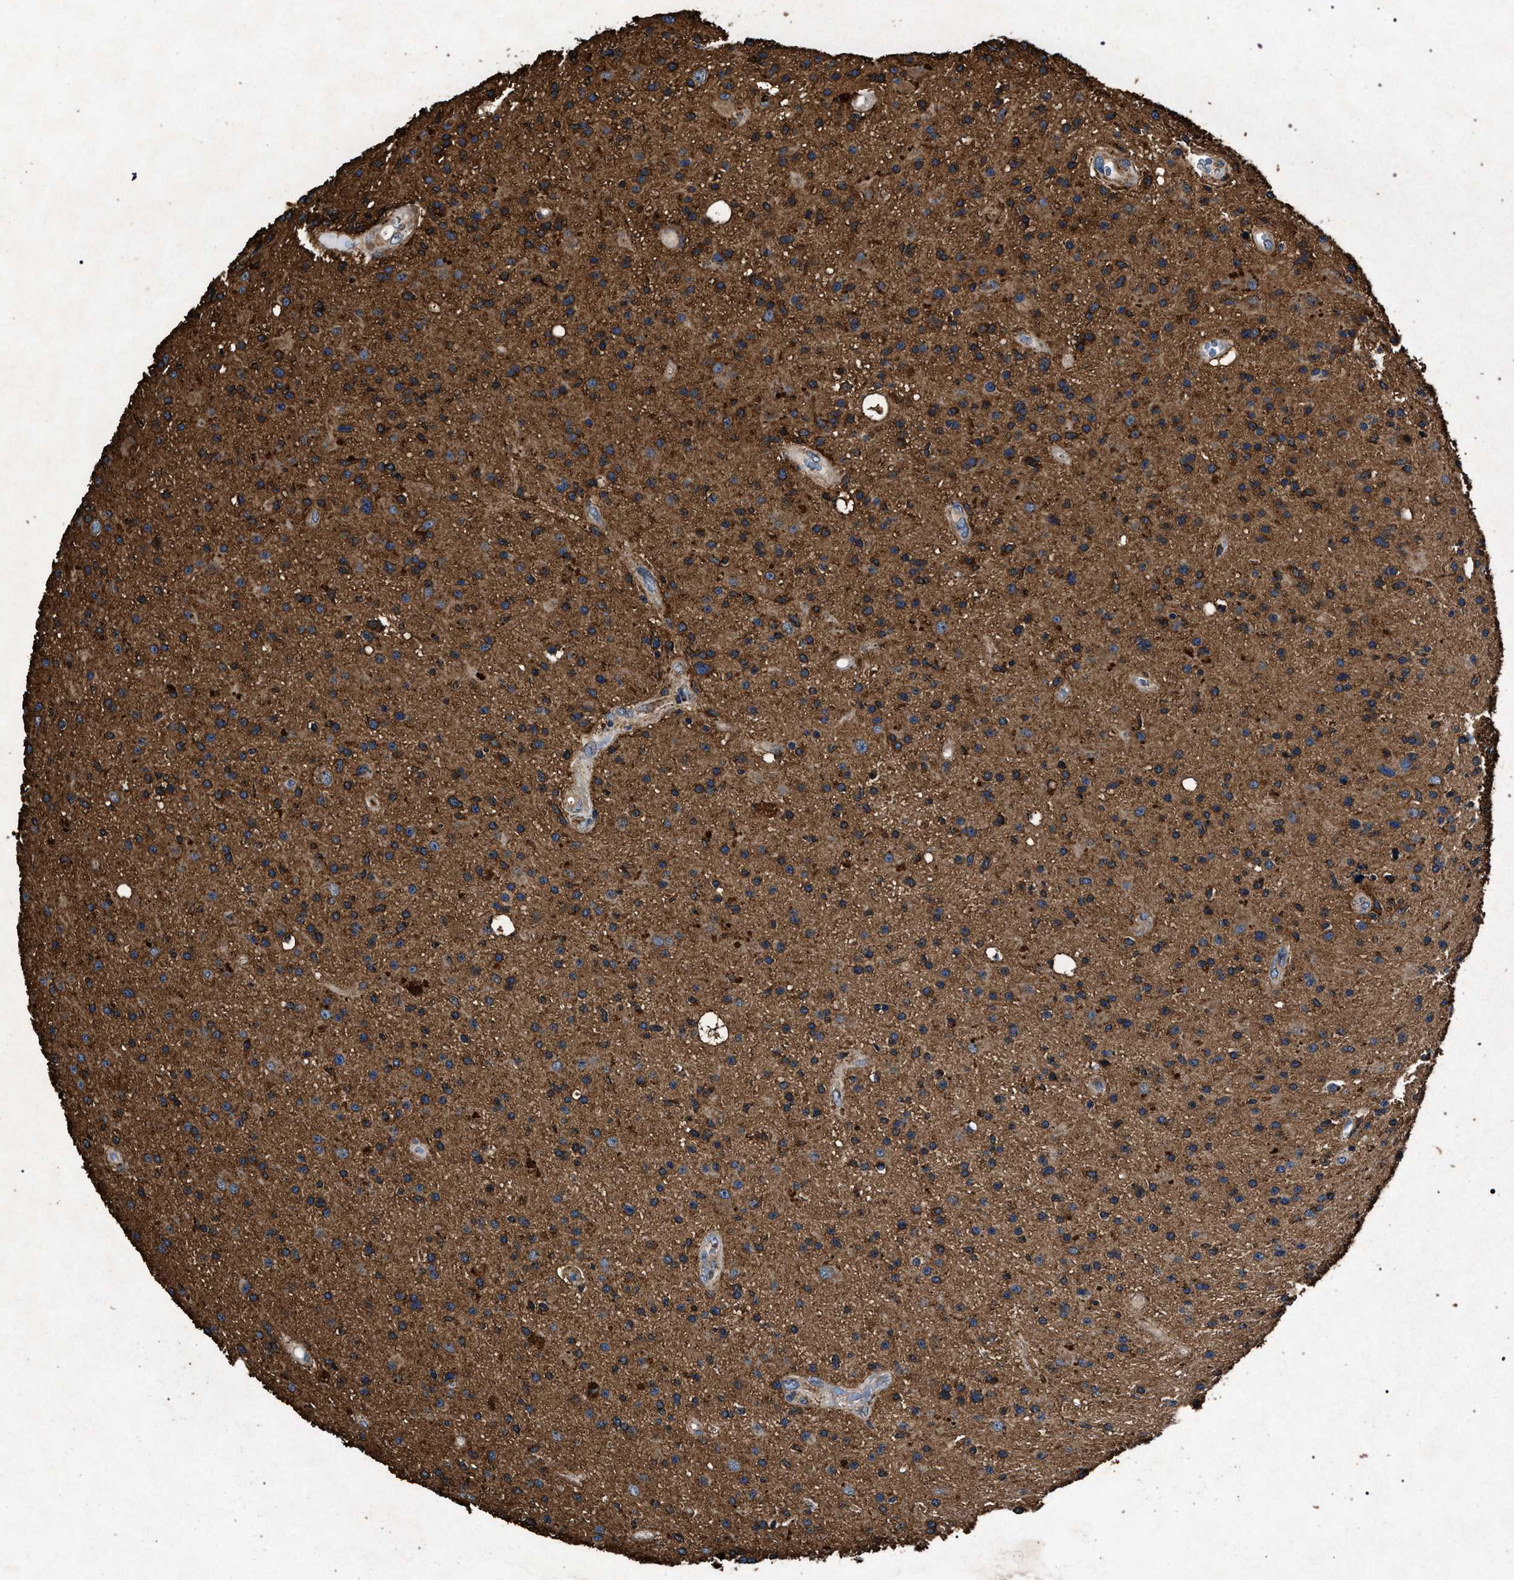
{"staining": {"intensity": "moderate", "quantity": ">75%", "location": "cytoplasmic/membranous"}, "tissue": "glioma", "cell_type": "Tumor cells", "image_type": "cancer", "snomed": [{"axis": "morphology", "description": "Glioma, malignant, High grade"}, {"axis": "topography", "description": "Brain"}], "caption": "This micrograph shows immunohistochemistry (IHC) staining of human malignant high-grade glioma, with medium moderate cytoplasmic/membranous positivity in about >75% of tumor cells.", "gene": "MARCKS", "patient": {"sex": "male", "age": 33}}